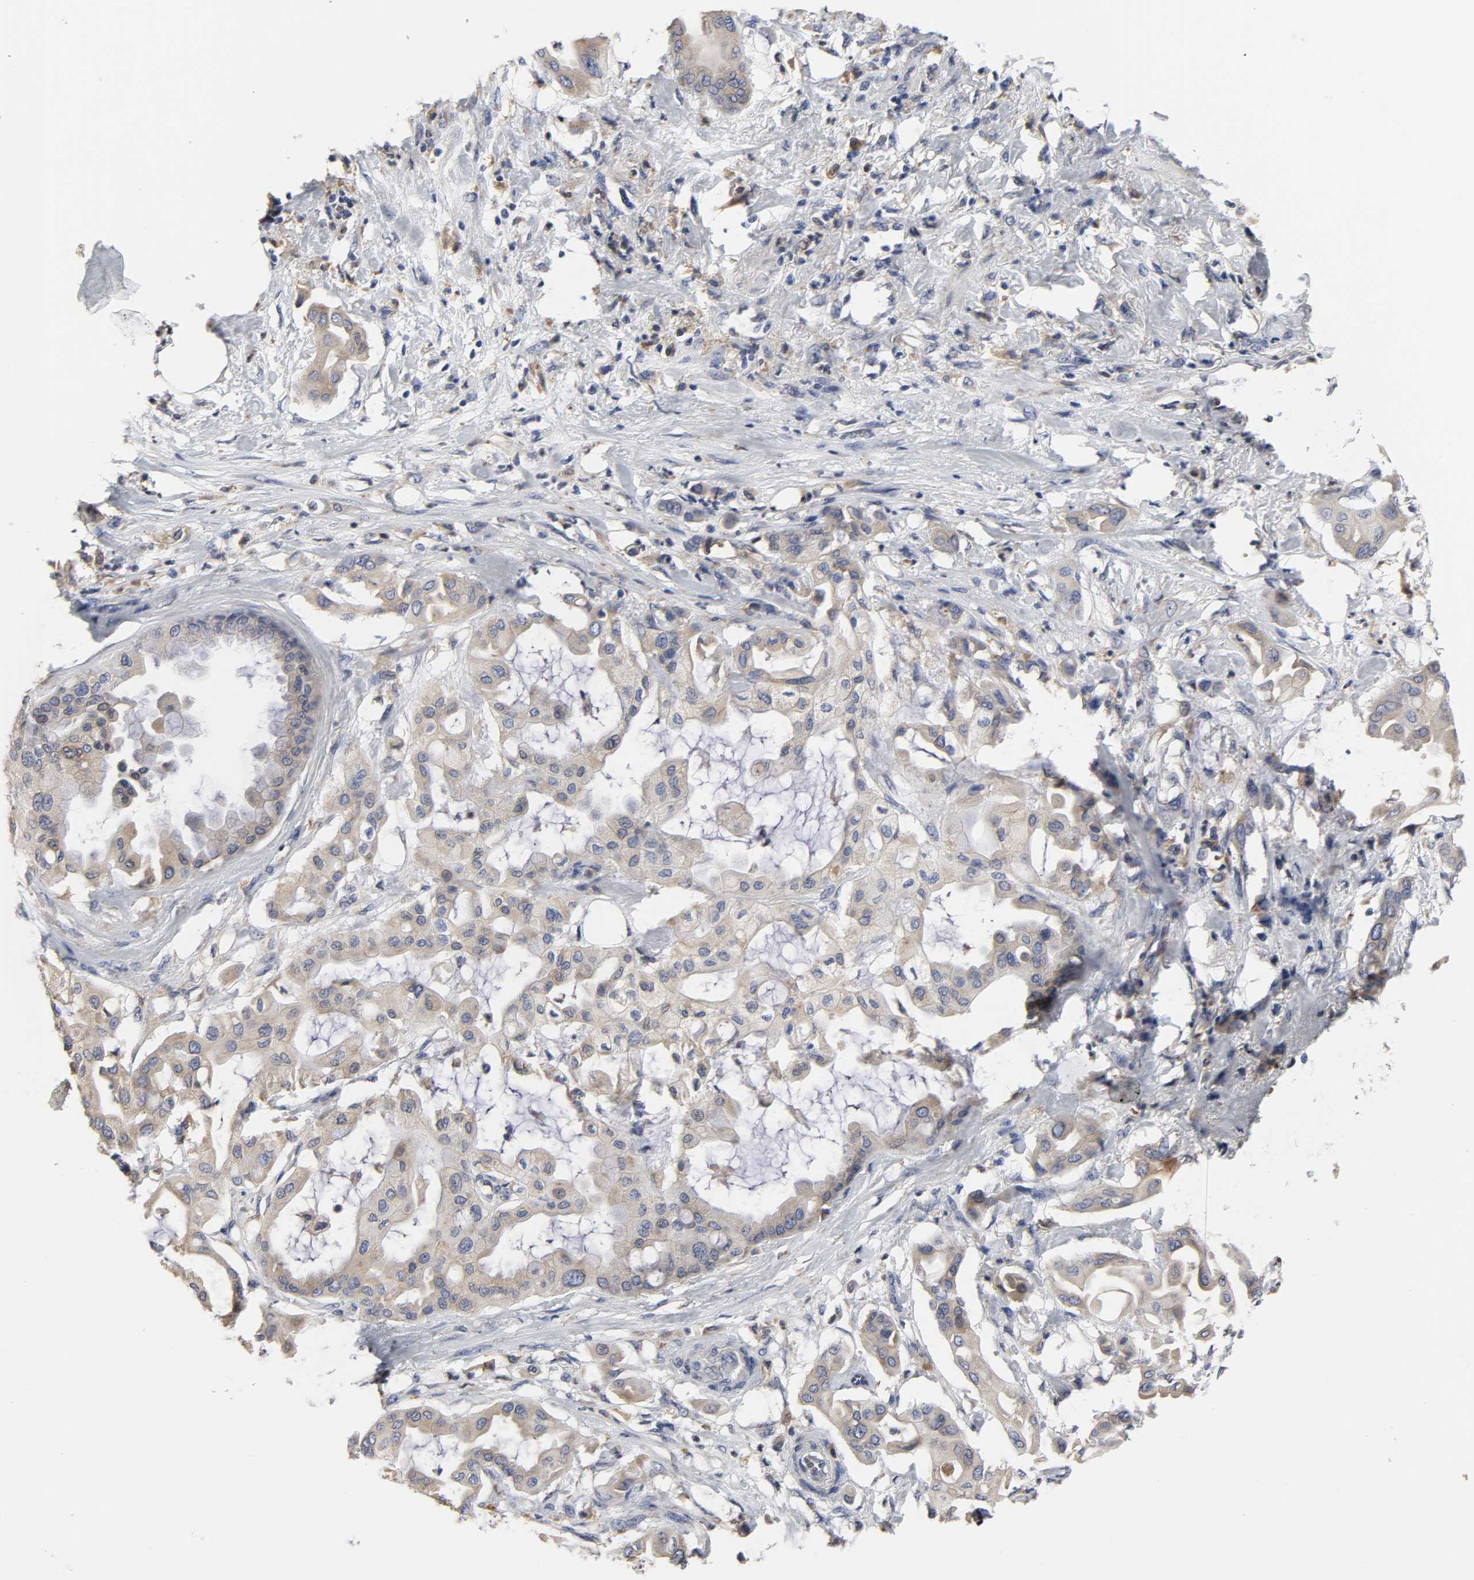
{"staining": {"intensity": "weak", "quantity": ">75%", "location": "cytoplasmic/membranous"}, "tissue": "pancreatic cancer", "cell_type": "Tumor cells", "image_type": "cancer", "snomed": [{"axis": "morphology", "description": "Adenocarcinoma, NOS"}, {"axis": "morphology", "description": "Adenocarcinoma, metastatic, NOS"}, {"axis": "topography", "description": "Lymph node"}, {"axis": "topography", "description": "Pancreas"}, {"axis": "topography", "description": "Duodenum"}], "caption": "This is an image of immunohistochemistry staining of pancreatic adenocarcinoma, which shows weak expression in the cytoplasmic/membranous of tumor cells.", "gene": "HCK", "patient": {"sex": "female", "age": 64}}